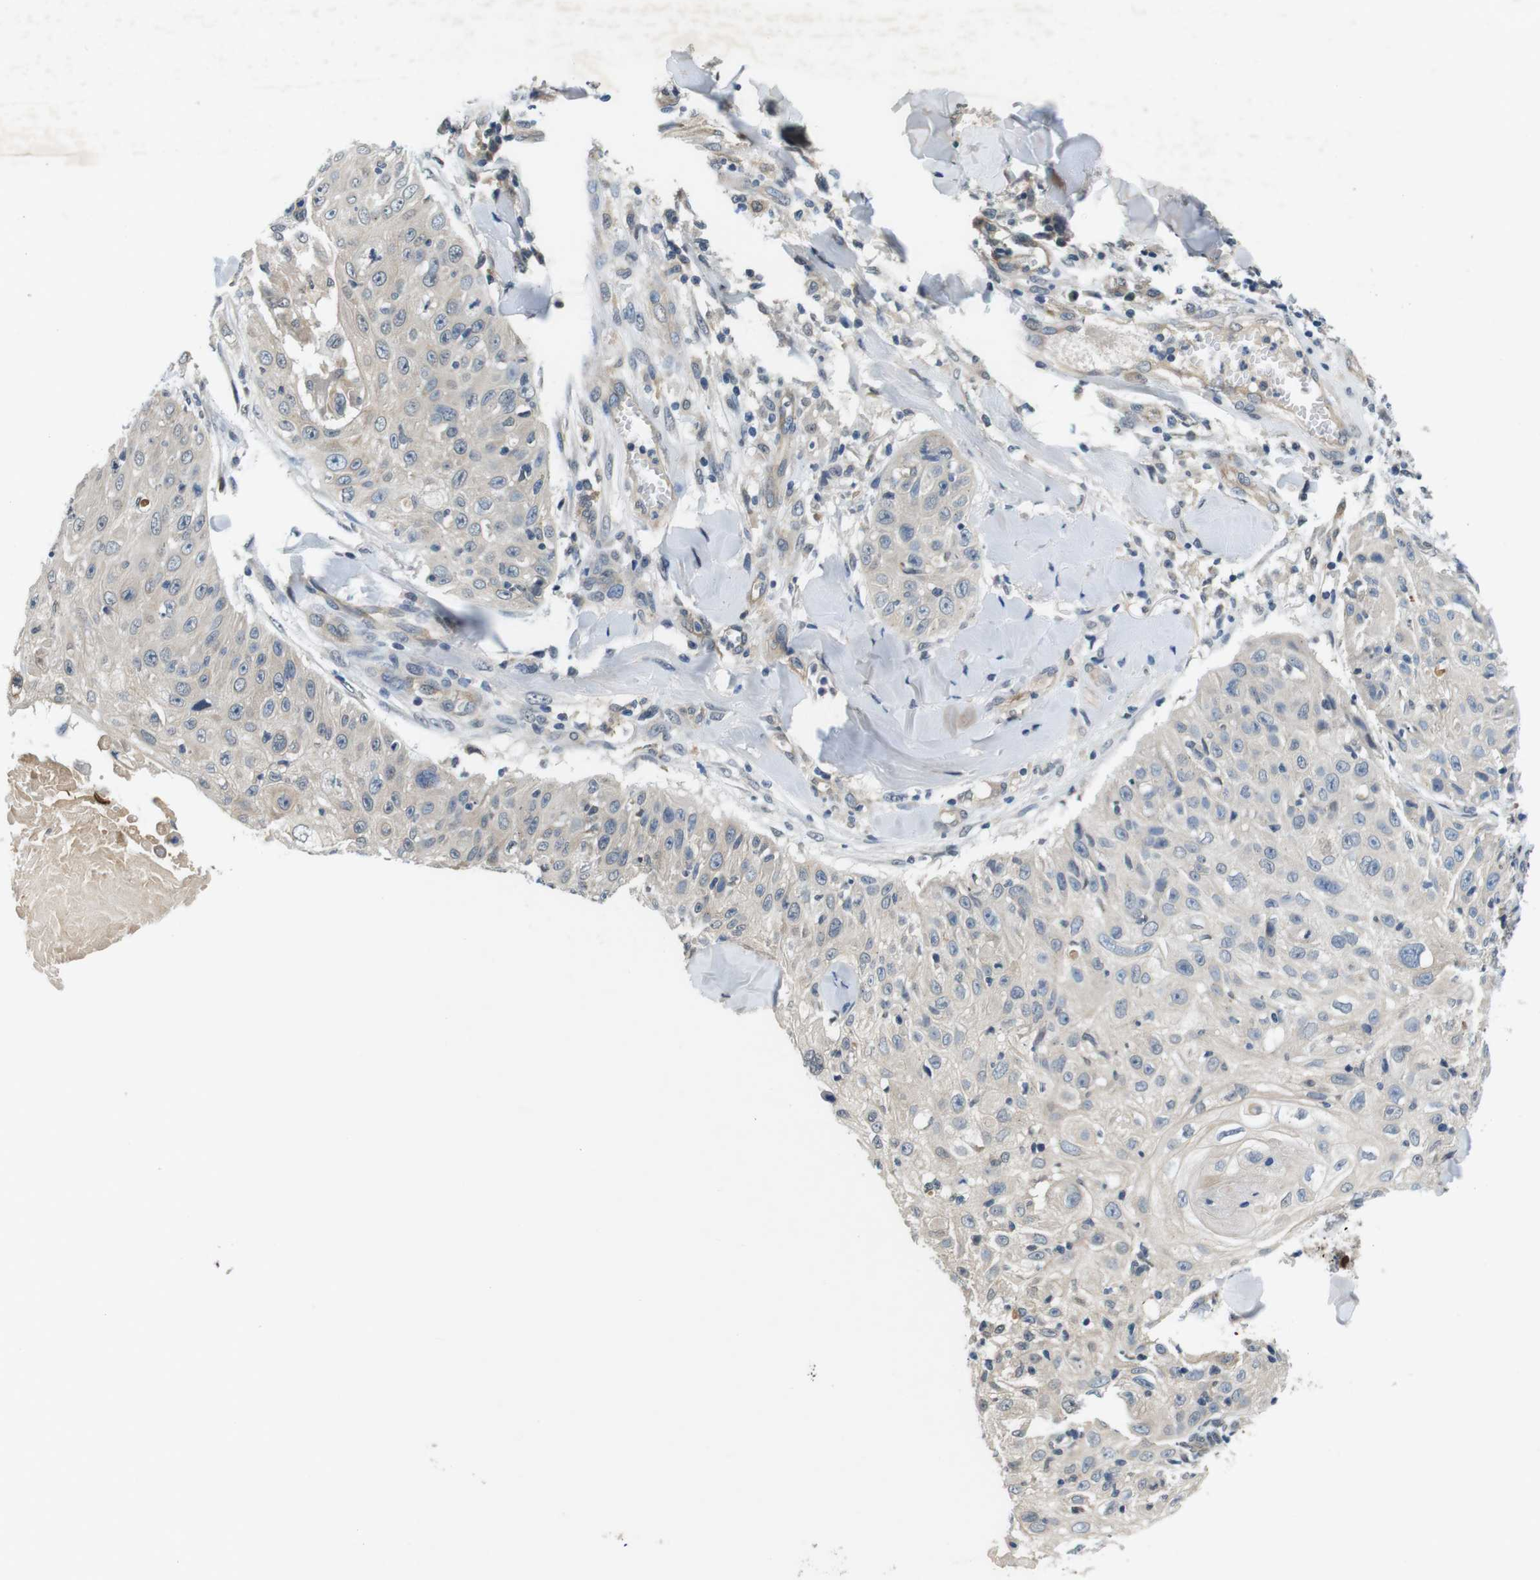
{"staining": {"intensity": "negative", "quantity": "none", "location": "none"}, "tissue": "skin cancer", "cell_type": "Tumor cells", "image_type": "cancer", "snomed": [{"axis": "morphology", "description": "Squamous cell carcinoma, NOS"}, {"axis": "topography", "description": "Skin"}], "caption": "There is no significant expression in tumor cells of skin squamous cell carcinoma.", "gene": "CD163L1", "patient": {"sex": "male", "age": 86}}